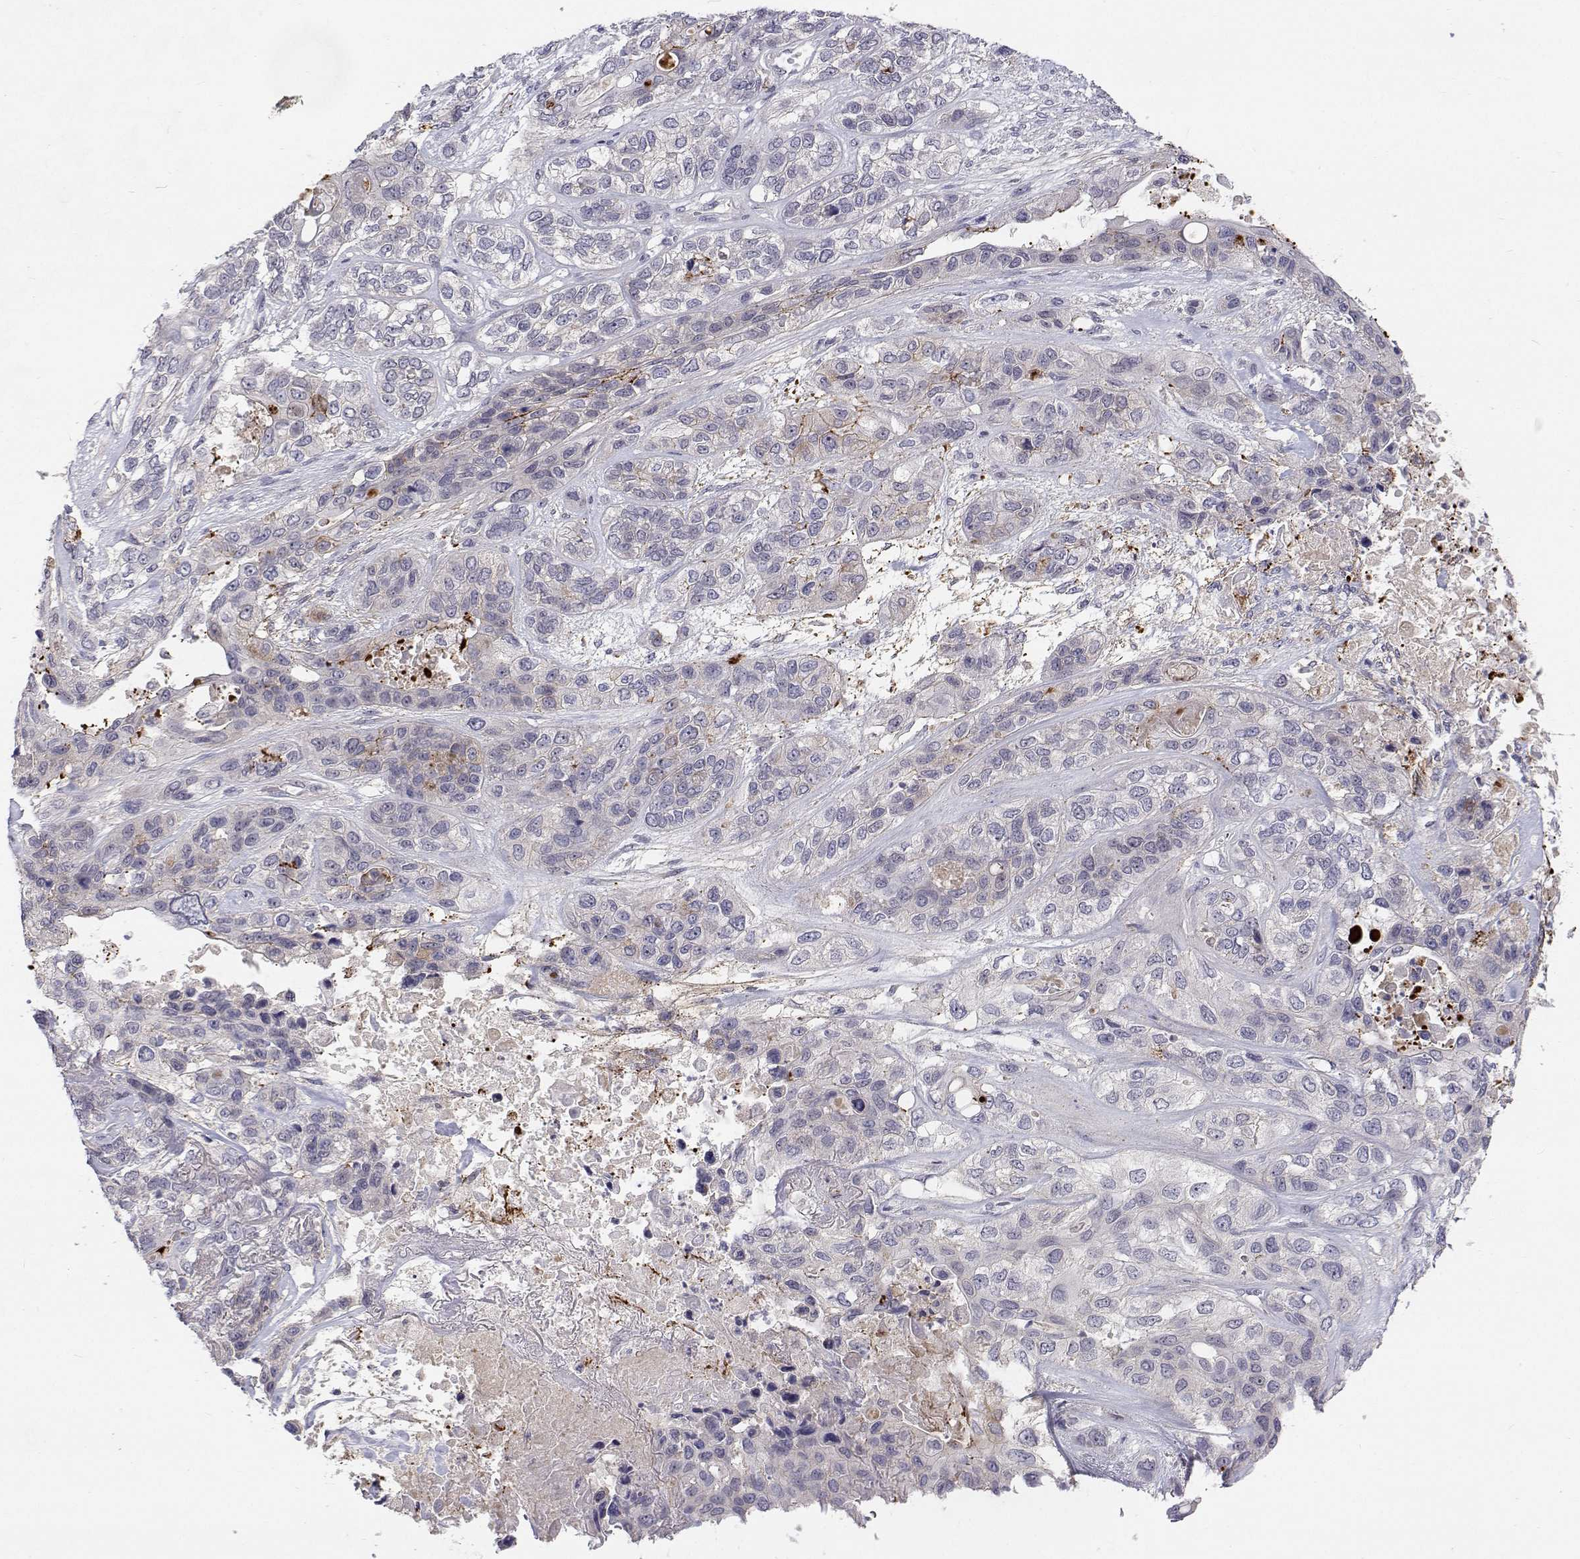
{"staining": {"intensity": "negative", "quantity": "none", "location": "none"}, "tissue": "lung cancer", "cell_type": "Tumor cells", "image_type": "cancer", "snomed": [{"axis": "morphology", "description": "Squamous cell carcinoma, NOS"}, {"axis": "topography", "description": "Lung"}], "caption": "DAB immunohistochemical staining of lung cancer demonstrates no significant positivity in tumor cells.", "gene": "MYPN", "patient": {"sex": "female", "age": 70}}